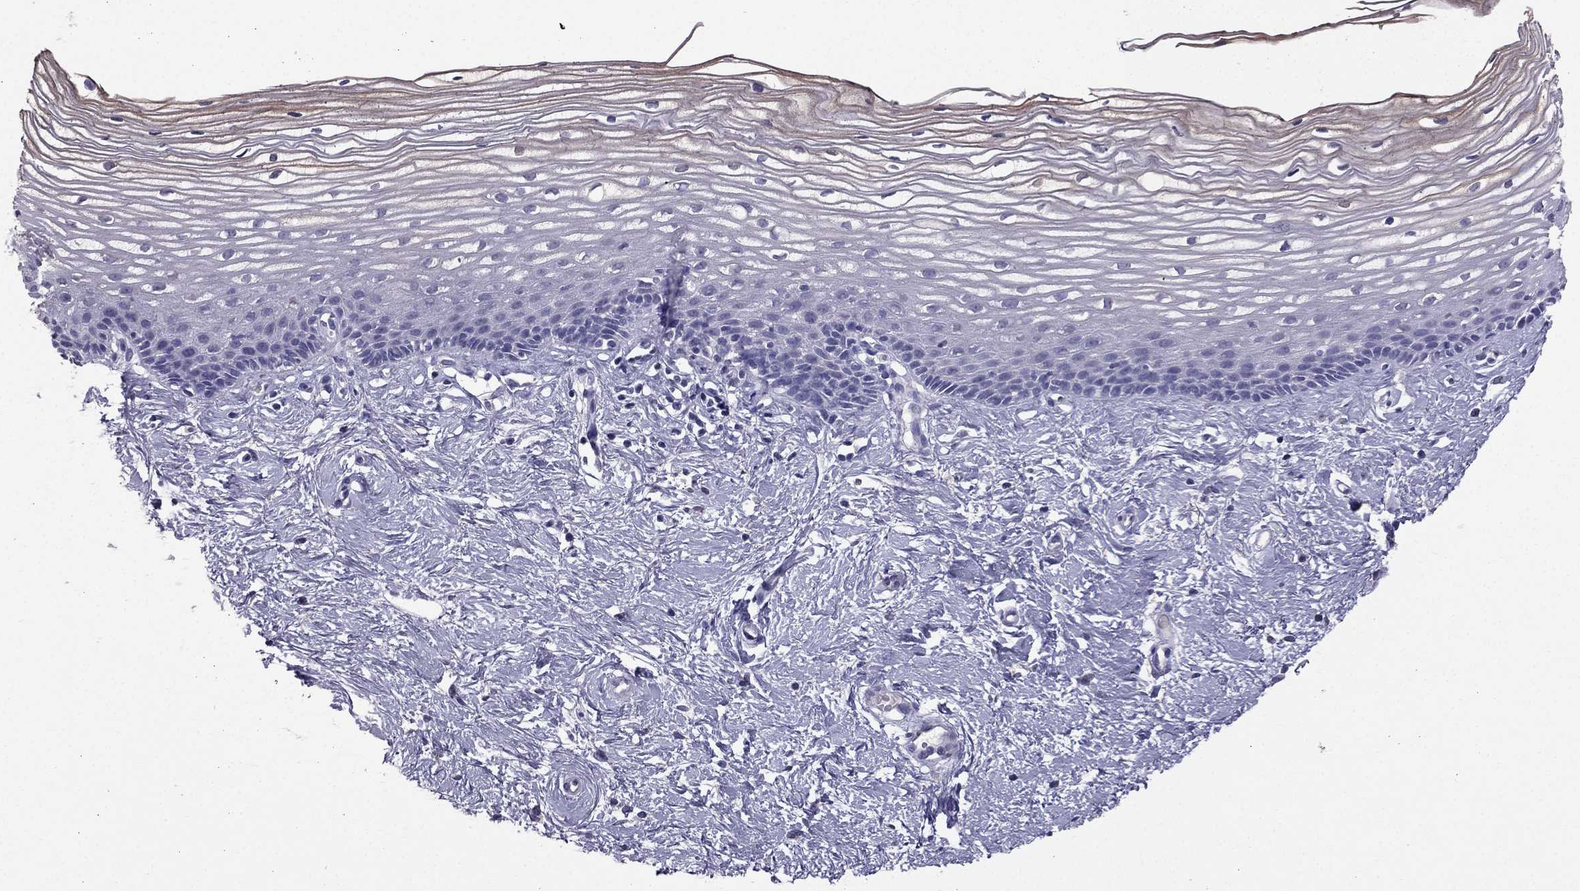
{"staining": {"intensity": "negative", "quantity": "none", "location": "none"}, "tissue": "cervix", "cell_type": "Glandular cells", "image_type": "normal", "snomed": [{"axis": "morphology", "description": "Normal tissue, NOS"}, {"axis": "topography", "description": "Cervix"}], "caption": "This image is of benign cervix stained with IHC to label a protein in brown with the nuclei are counter-stained blue. There is no expression in glandular cells.", "gene": "ARHGAP11A", "patient": {"sex": "female", "age": 40}}